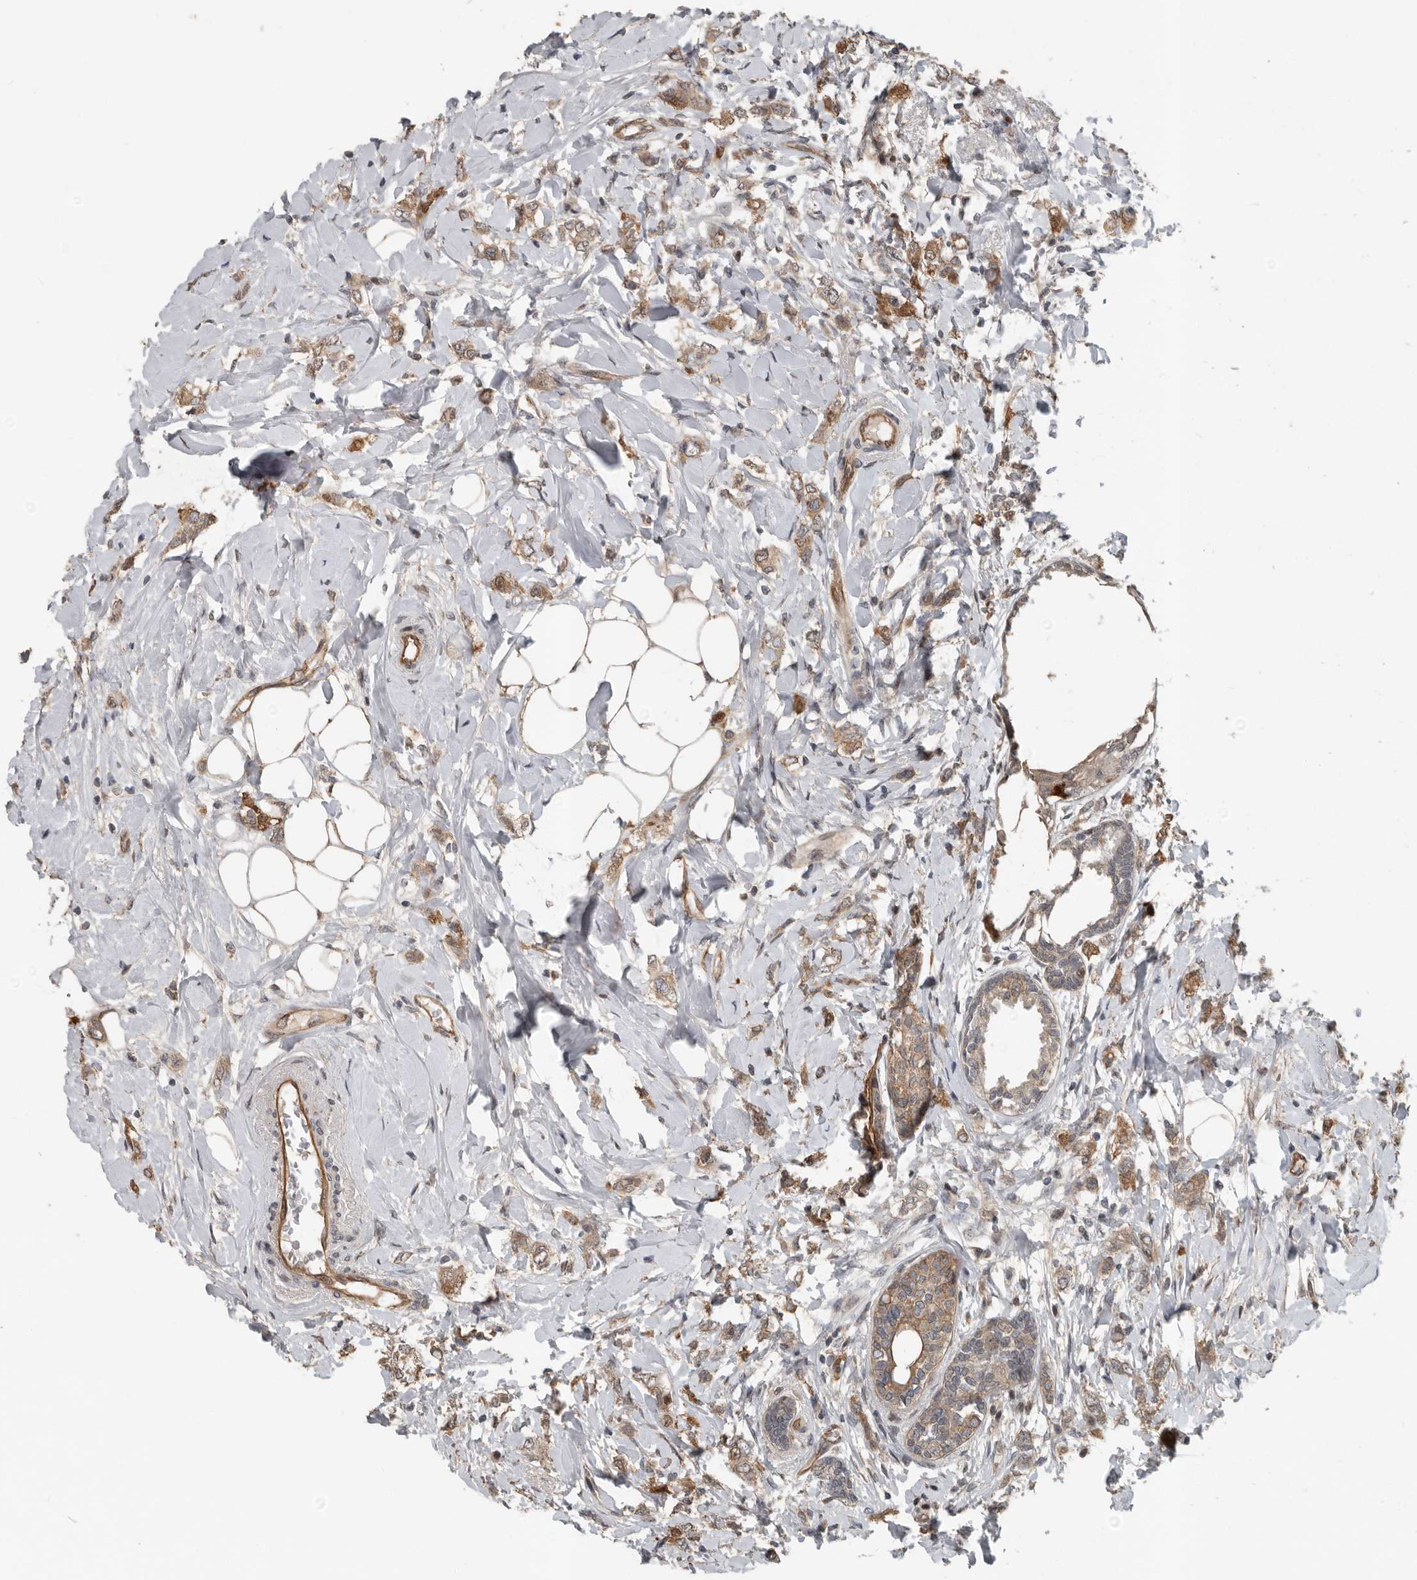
{"staining": {"intensity": "weak", "quantity": ">75%", "location": "cytoplasmic/membranous"}, "tissue": "breast cancer", "cell_type": "Tumor cells", "image_type": "cancer", "snomed": [{"axis": "morphology", "description": "Normal tissue, NOS"}, {"axis": "morphology", "description": "Lobular carcinoma"}, {"axis": "topography", "description": "Breast"}], "caption": "Lobular carcinoma (breast) was stained to show a protein in brown. There is low levels of weak cytoplasmic/membranous staining in about >75% of tumor cells. The protein is shown in brown color, while the nuclei are stained blue.", "gene": "YOD1", "patient": {"sex": "female", "age": 47}}